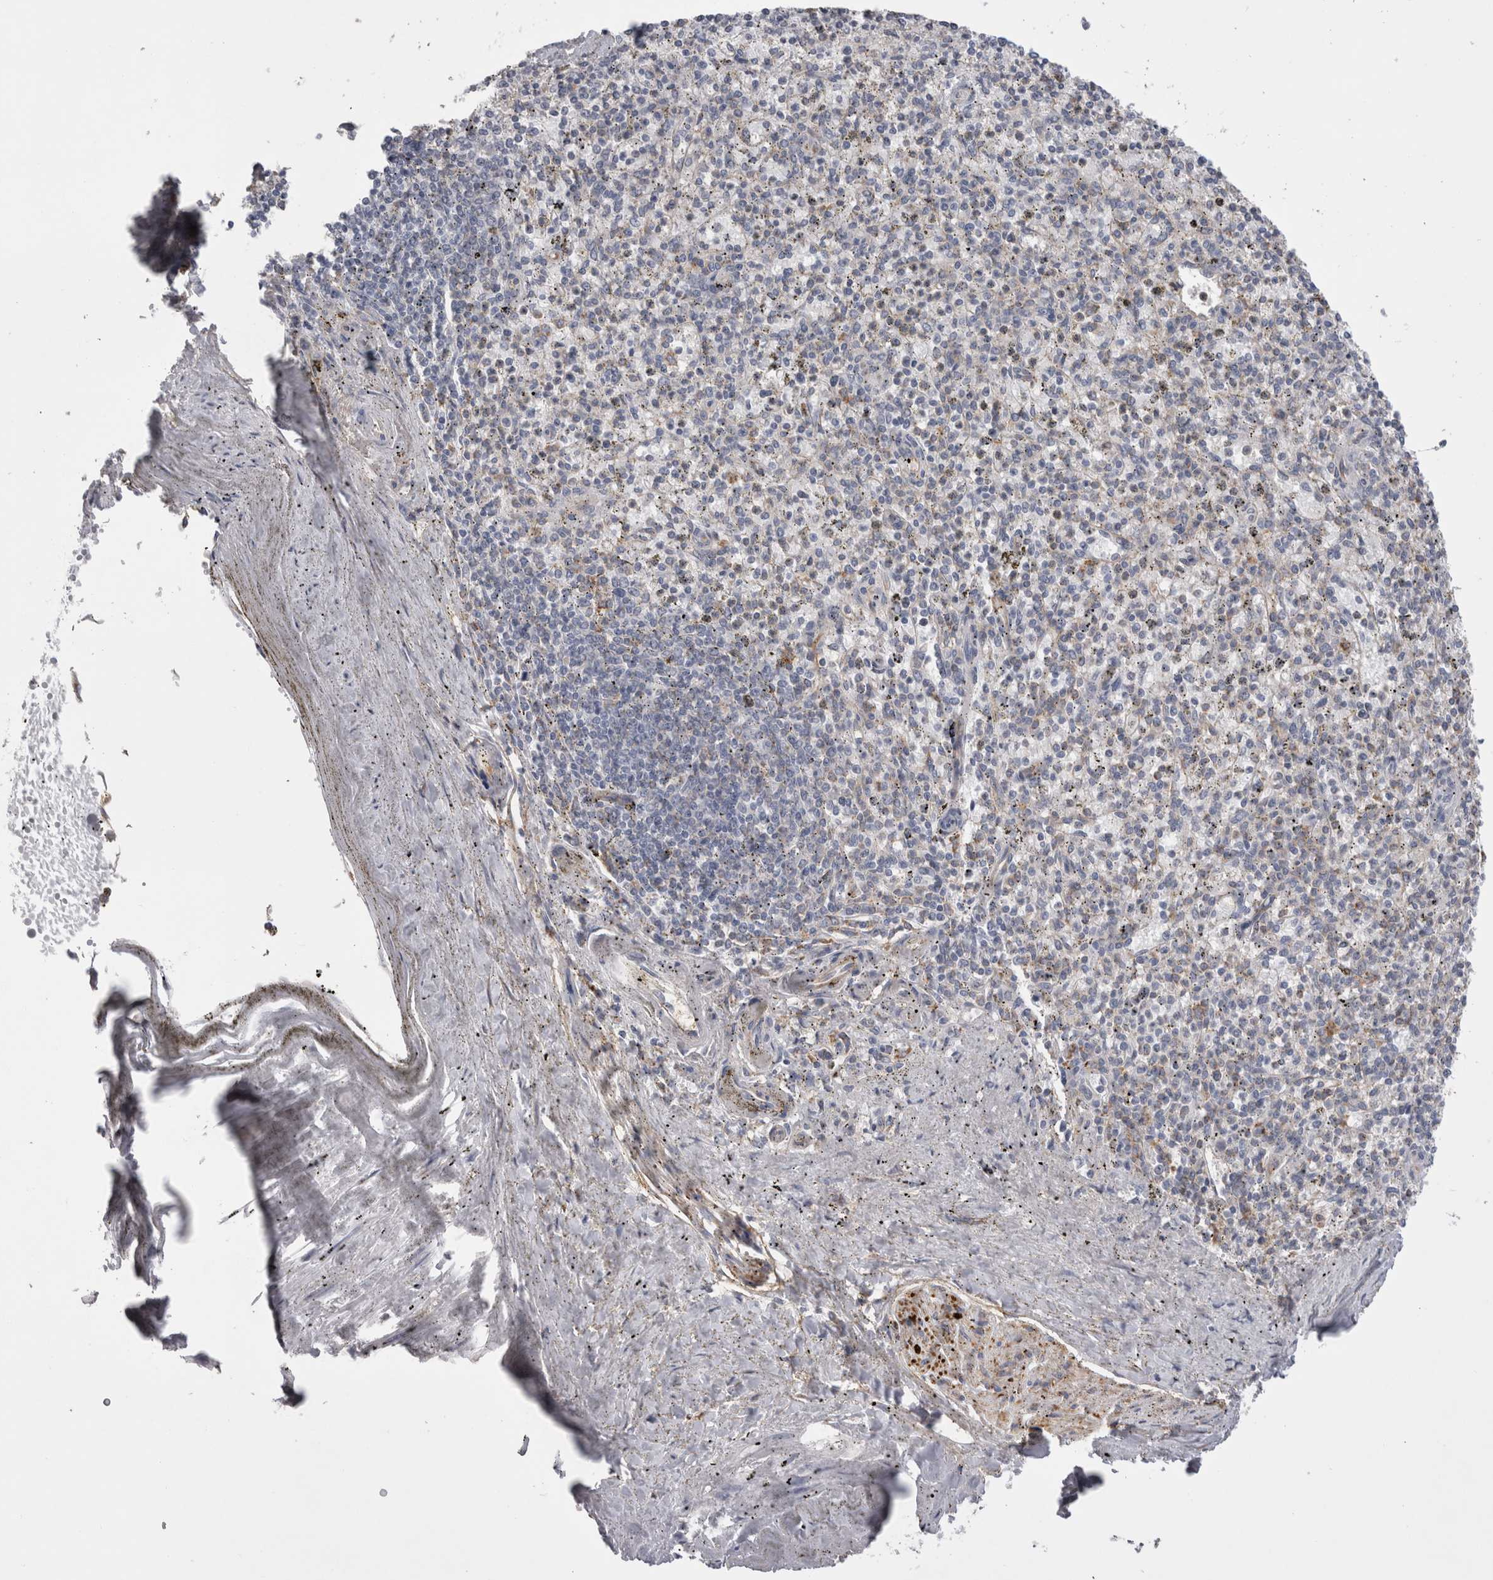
{"staining": {"intensity": "negative", "quantity": "none", "location": "none"}, "tissue": "spleen", "cell_type": "Cells in red pulp", "image_type": "normal", "snomed": [{"axis": "morphology", "description": "Normal tissue, NOS"}, {"axis": "topography", "description": "Spleen"}], "caption": "A high-resolution image shows immunohistochemistry (IHC) staining of normal spleen, which displays no significant staining in cells in red pulp.", "gene": "ATXN3L", "patient": {"sex": "male", "age": 72}}